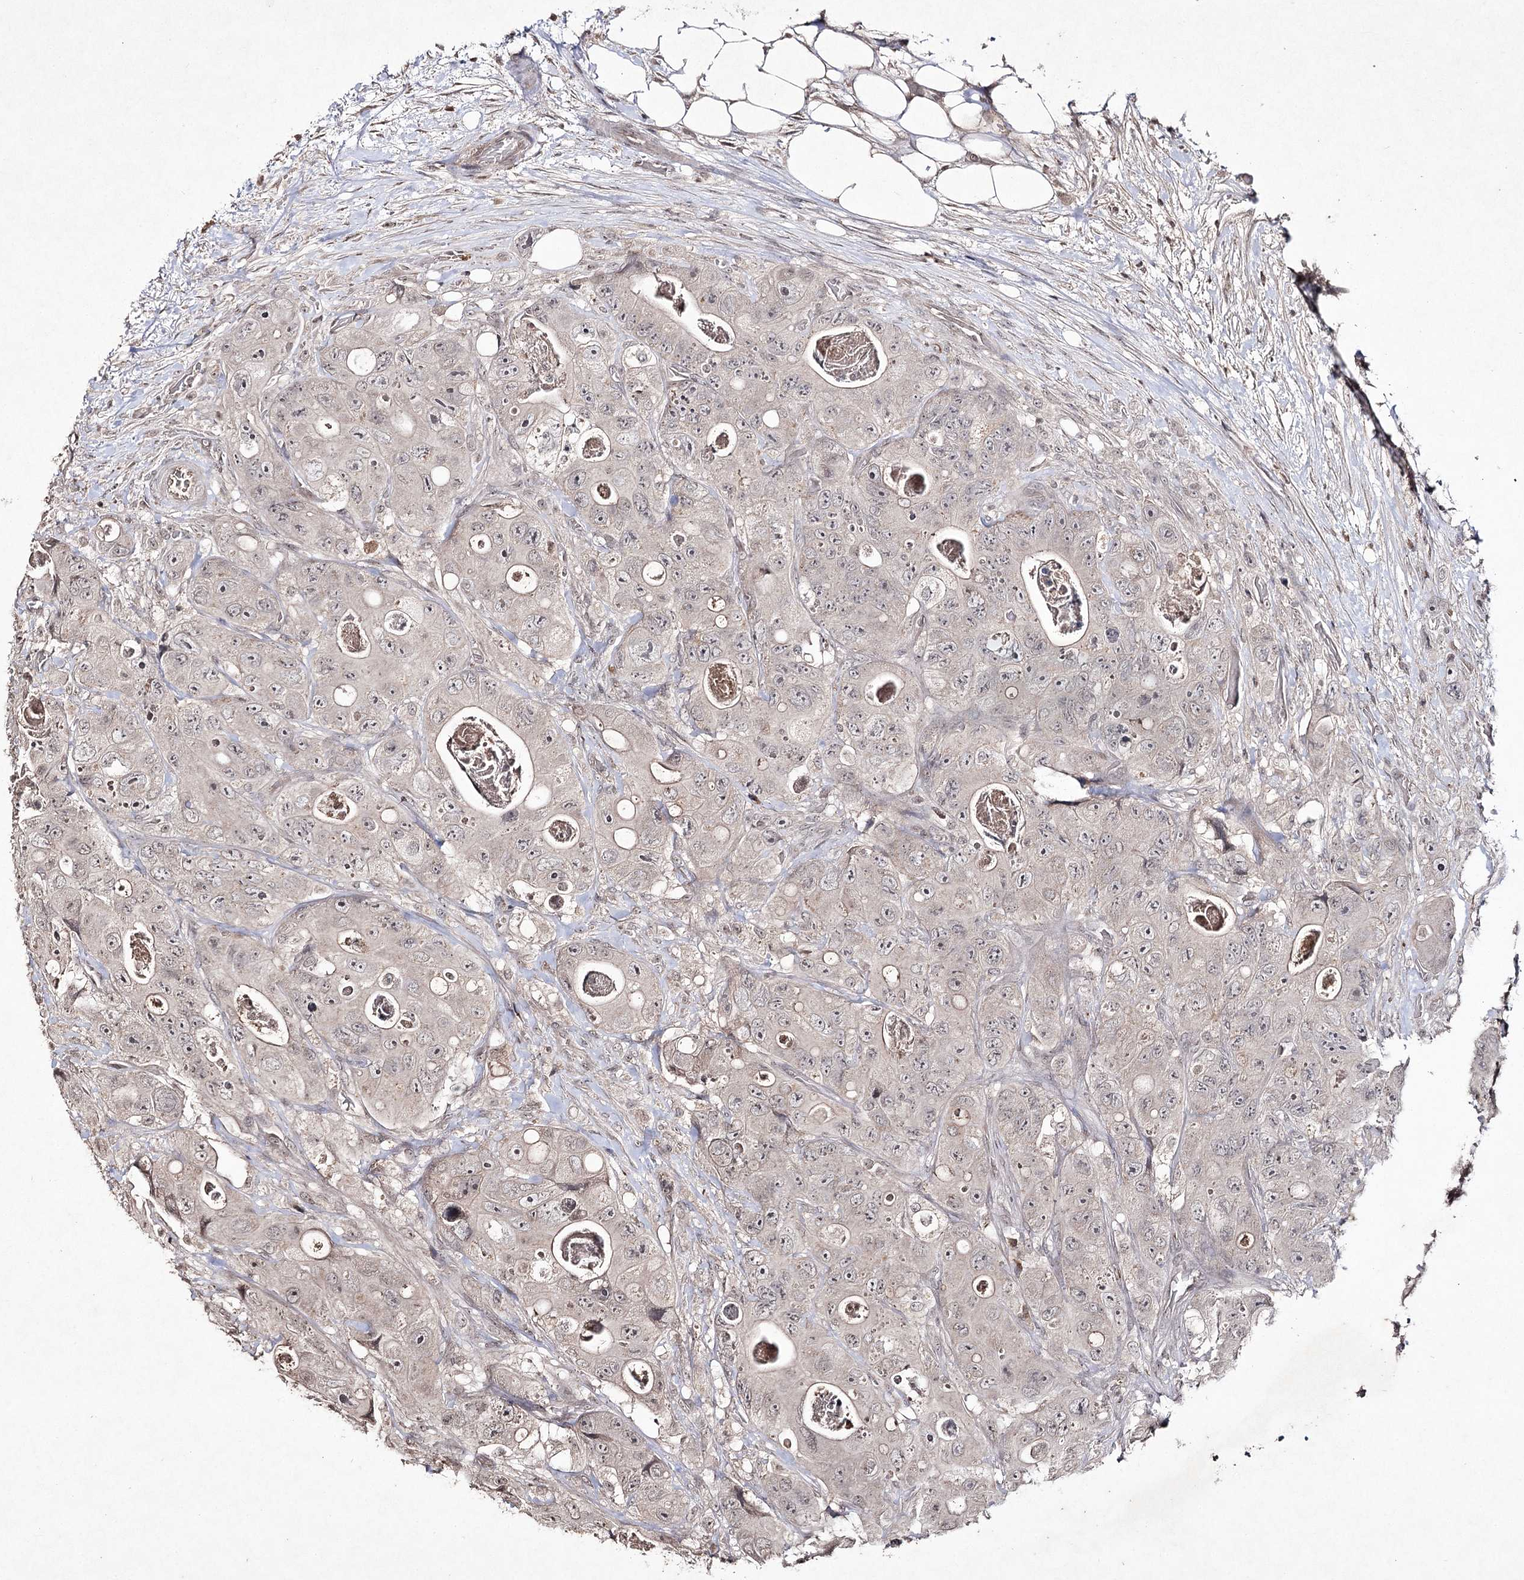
{"staining": {"intensity": "negative", "quantity": "none", "location": "none"}, "tissue": "colorectal cancer", "cell_type": "Tumor cells", "image_type": "cancer", "snomed": [{"axis": "morphology", "description": "Adenocarcinoma, NOS"}, {"axis": "topography", "description": "Colon"}], "caption": "Tumor cells show no significant protein expression in adenocarcinoma (colorectal).", "gene": "SYNGR3", "patient": {"sex": "female", "age": 46}}